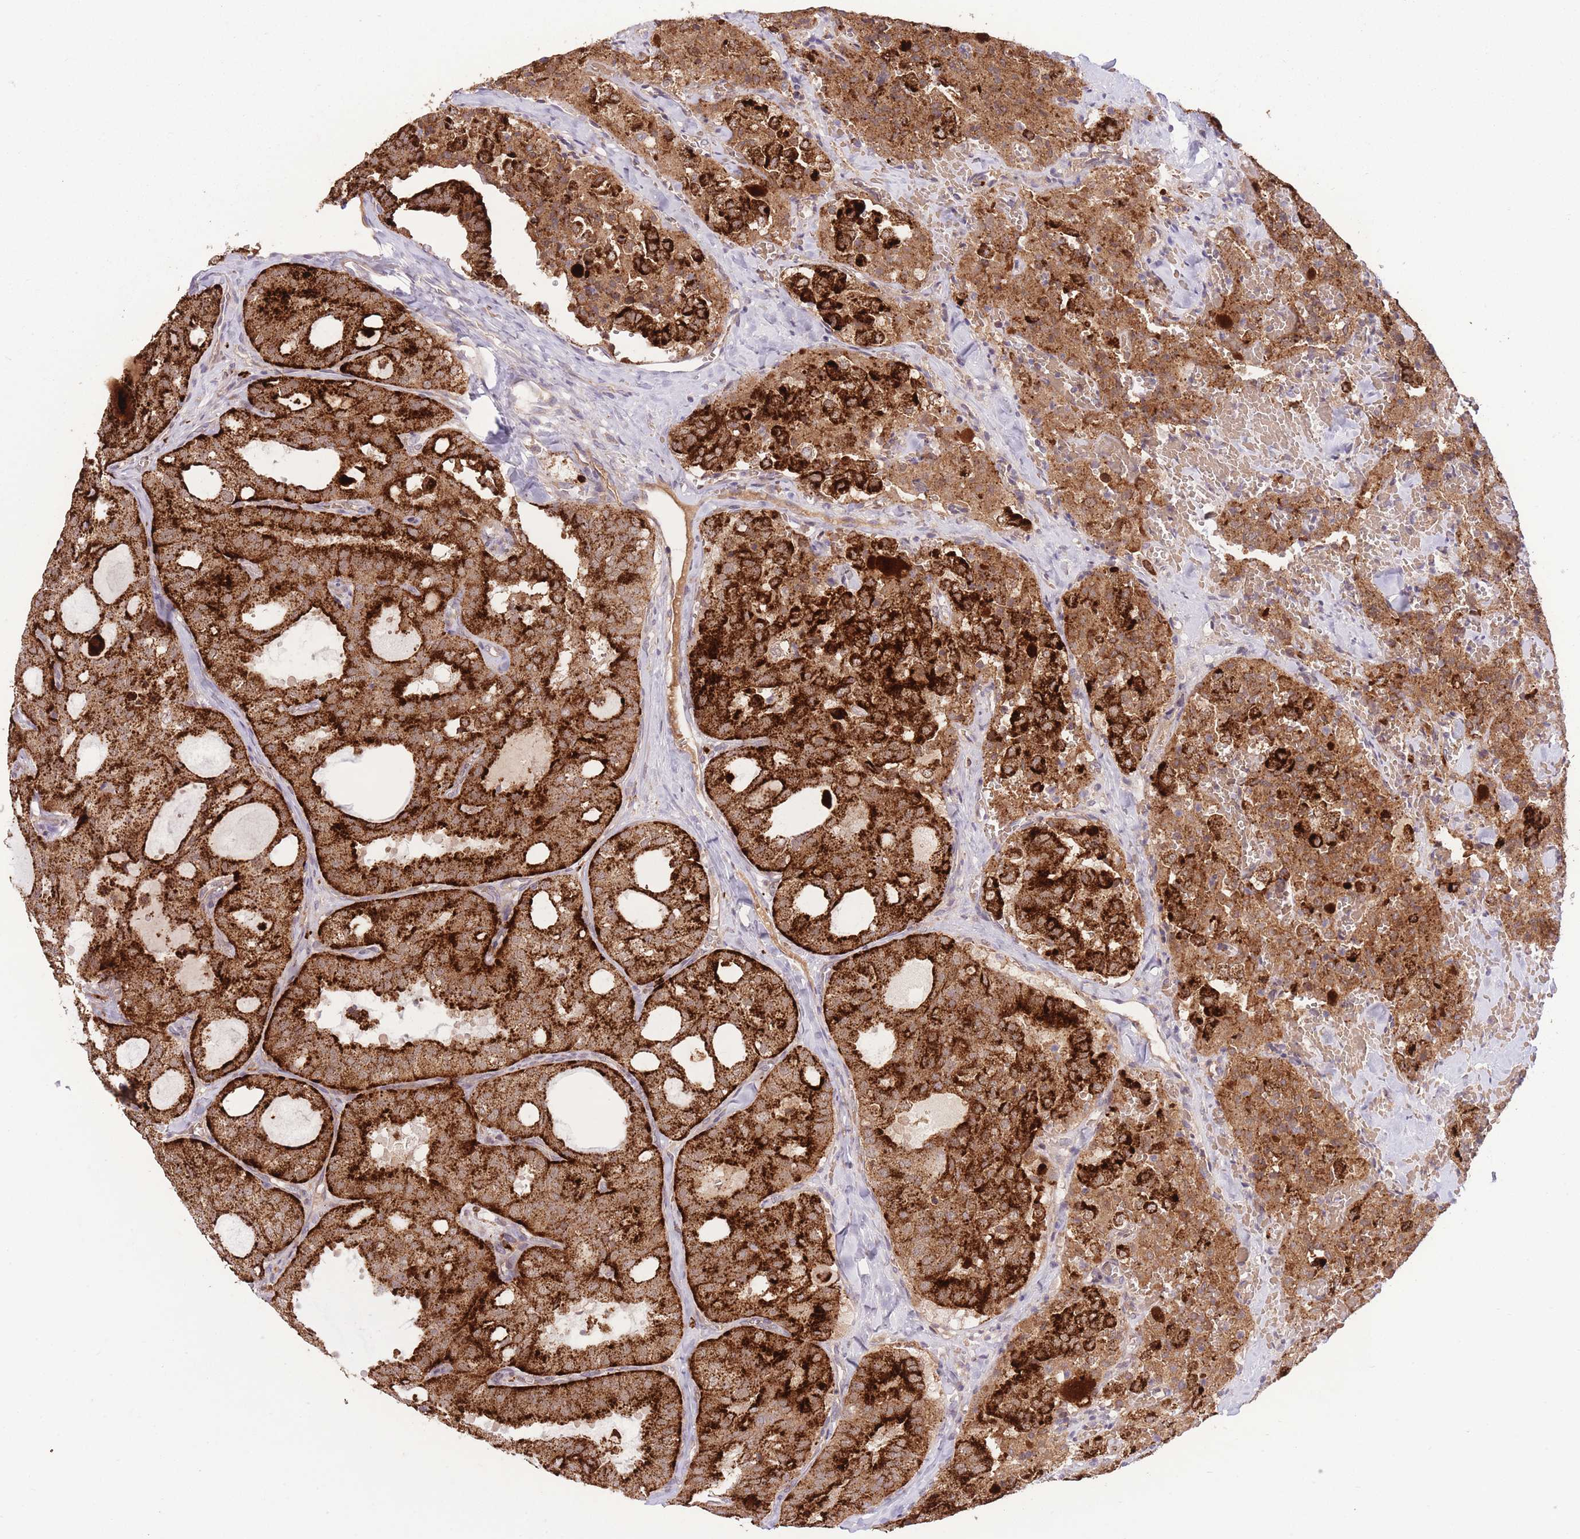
{"staining": {"intensity": "strong", "quantity": ">75%", "location": "cytoplasmic/membranous"}, "tissue": "thyroid cancer", "cell_type": "Tumor cells", "image_type": "cancer", "snomed": [{"axis": "morphology", "description": "Follicular adenoma carcinoma, NOS"}, {"axis": "topography", "description": "Thyroid gland"}], "caption": "Protein staining of thyroid cancer tissue displays strong cytoplasmic/membranous staining in about >75% of tumor cells.", "gene": "POLR3F", "patient": {"sex": "male", "age": 75}}